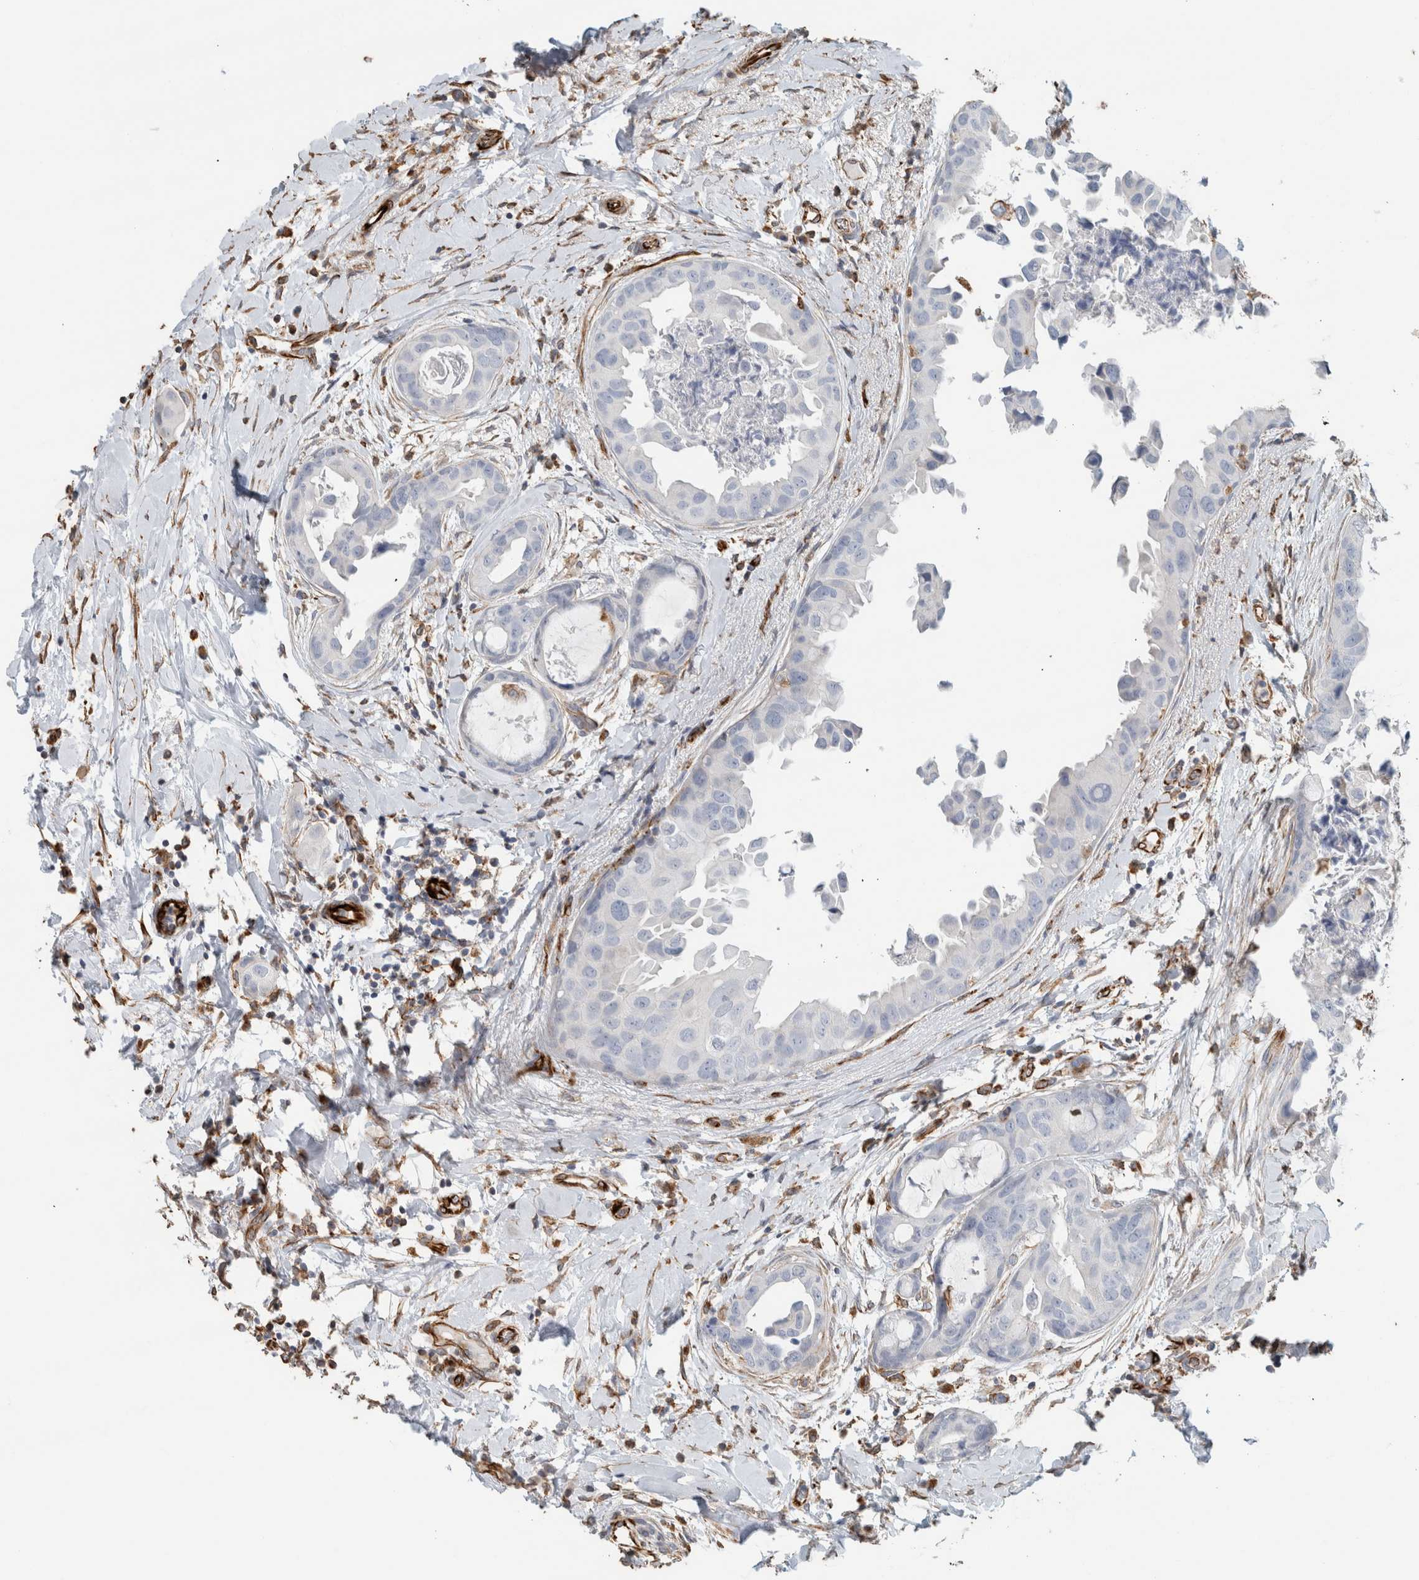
{"staining": {"intensity": "negative", "quantity": "none", "location": "none"}, "tissue": "breast cancer", "cell_type": "Tumor cells", "image_type": "cancer", "snomed": [{"axis": "morphology", "description": "Duct carcinoma"}, {"axis": "topography", "description": "Breast"}], "caption": "Immunohistochemistry (IHC) histopathology image of breast cancer stained for a protein (brown), which exhibits no staining in tumor cells.", "gene": "LY86", "patient": {"sex": "female", "age": 40}}